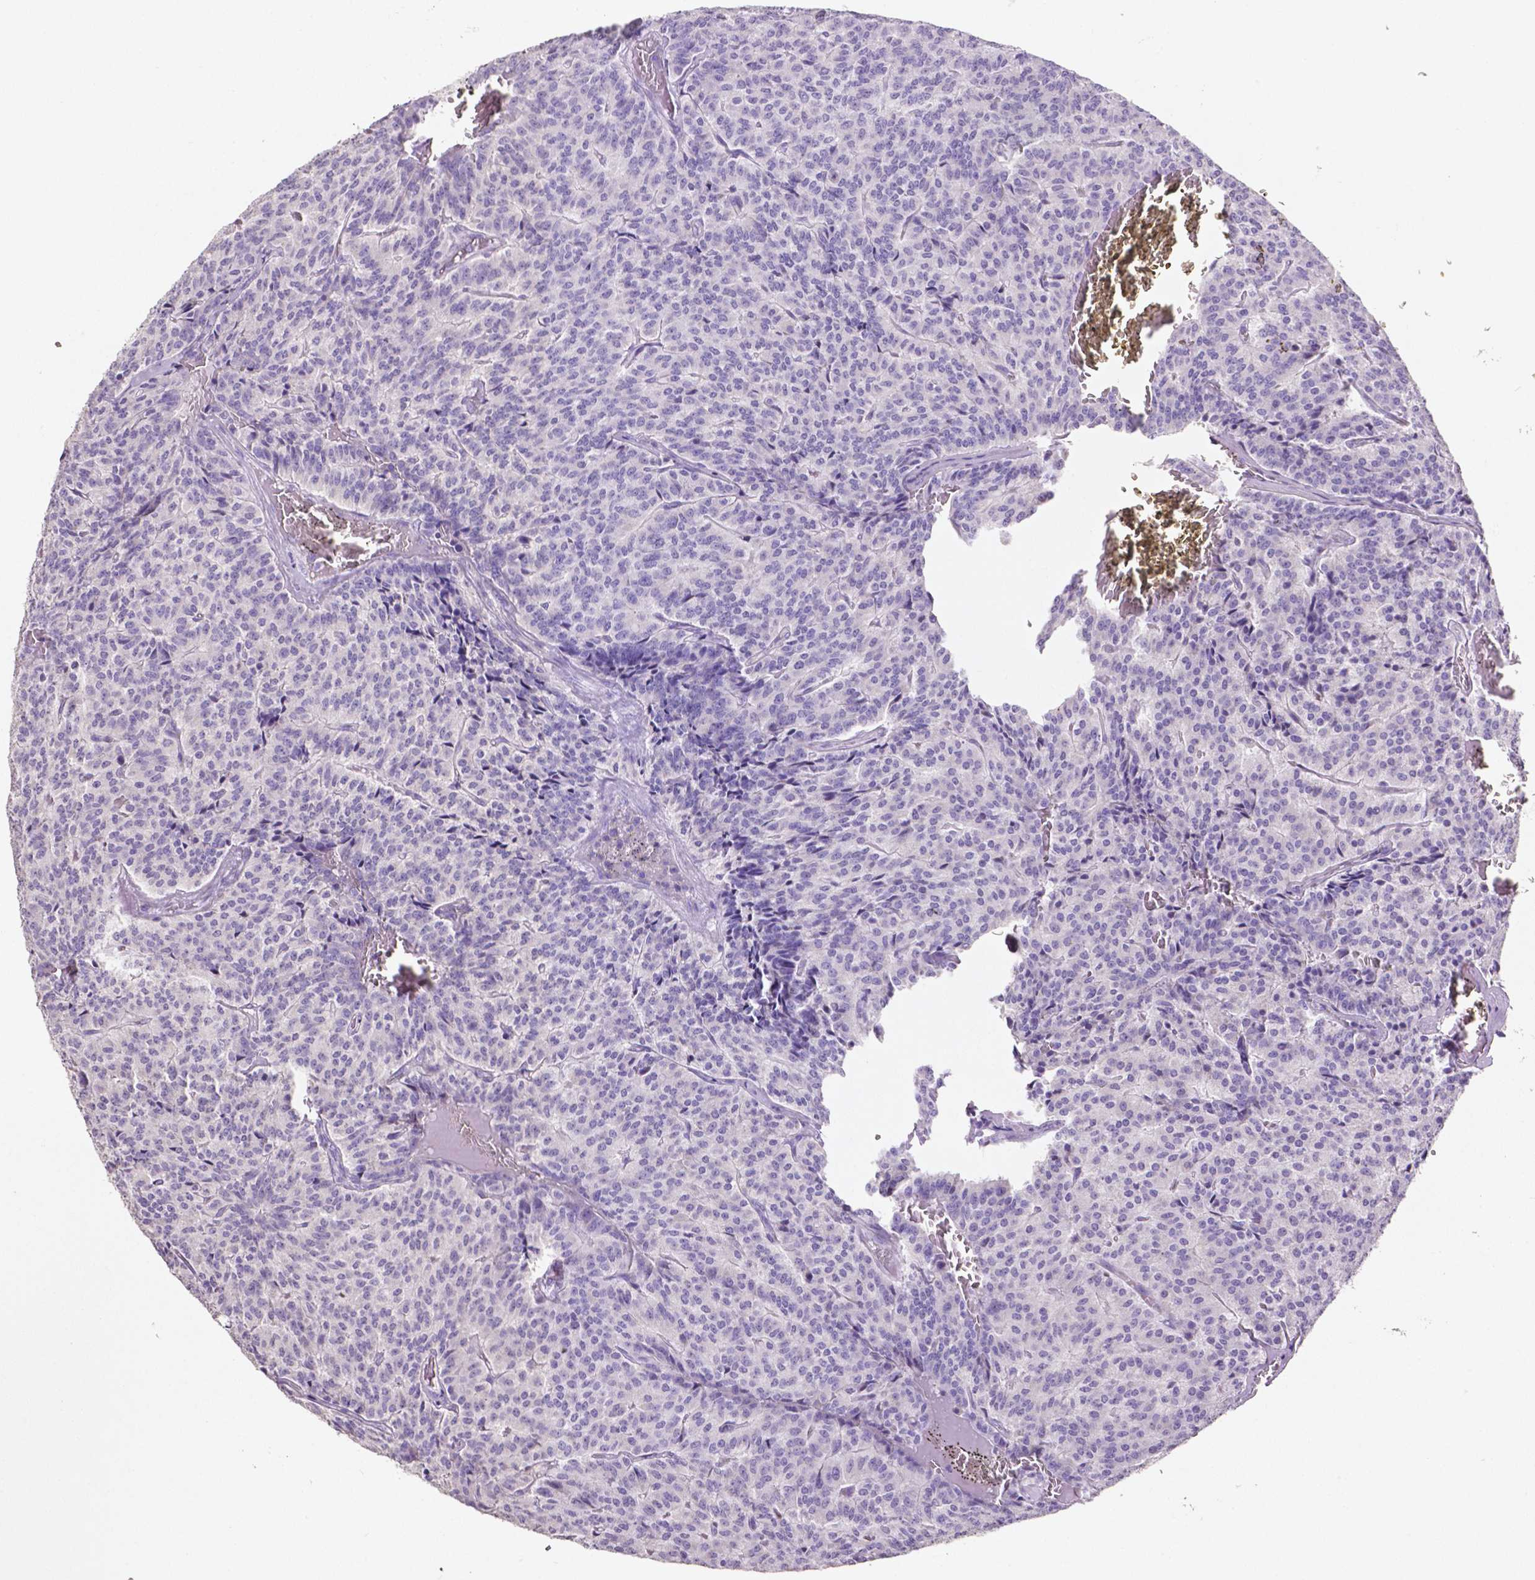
{"staining": {"intensity": "negative", "quantity": "none", "location": "none"}, "tissue": "carcinoid", "cell_type": "Tumor cells", "image_type": "cancer", "snomed": [{"axis": "morphology", "description": "Carcinoid, malignant, NOS"}, {"axis": "topography", "description": "Lung"}], "caption": "Immunohistochemistry photomicrograph of carcinoid stained for a protein (brown), which demonstrates no expression in tumor cells.", "gene": "SLC22A2", "patient": {"sex": "male", "age": 70}}